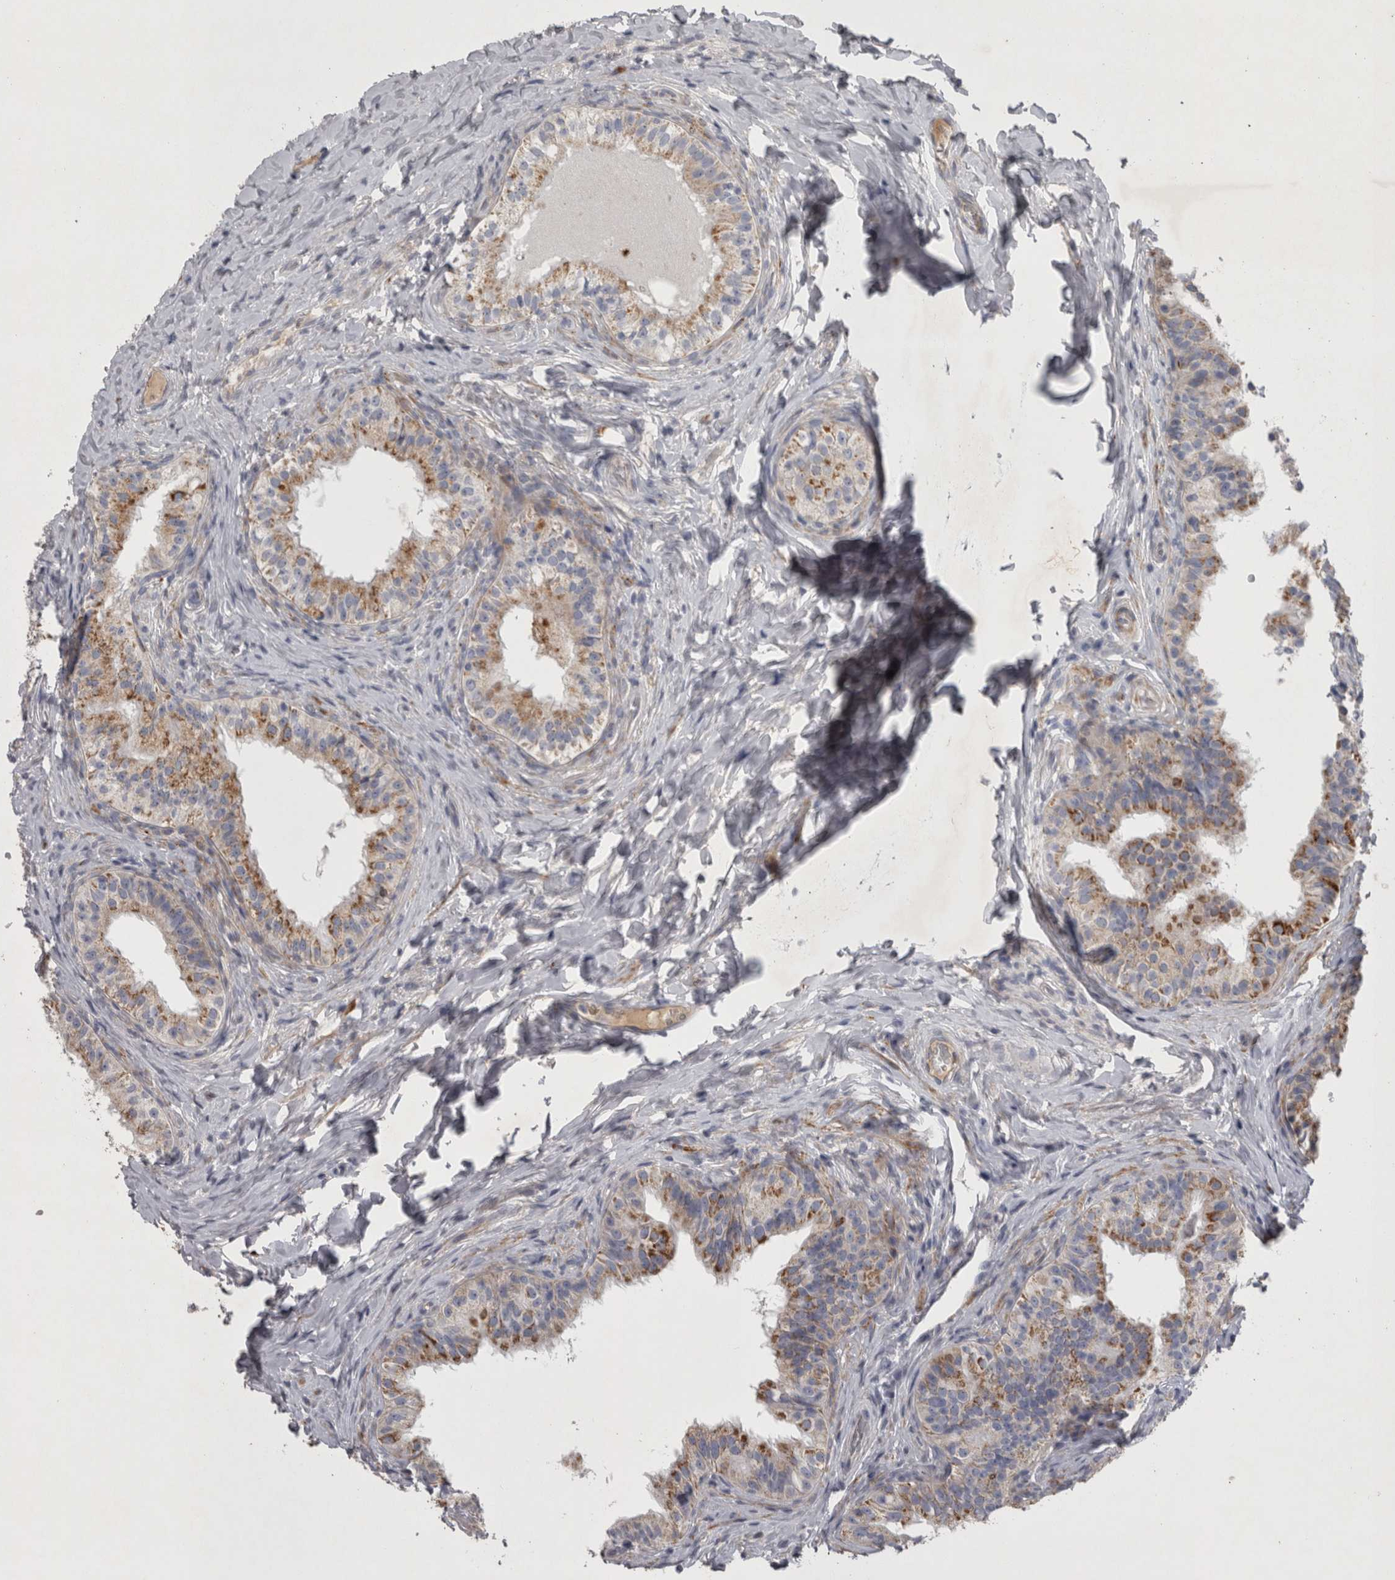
{"staining": {"intensity": "moderate", "quantity": "25%-75%", "location": "cytoplasmic/membranous"}, "tissue": "epididymis", "cell_type": "Glandular cells", "image_type": "normal", "snomed": [{"axis": "morphology", "description": "Normal tissue, NOS"}, {"axis": "topography", "description": "Epididymis"}], "caption": "Immunohistochemistry (IHC) histopathology image of benign epididymis stained for a protein (brown), which demonstrates medium levels of moderate cytoplasmic/membranous positivity in about 25%-75% of glandular cells.", "gene": "DBT", "patient": {"sex": "male", "age": 49}}